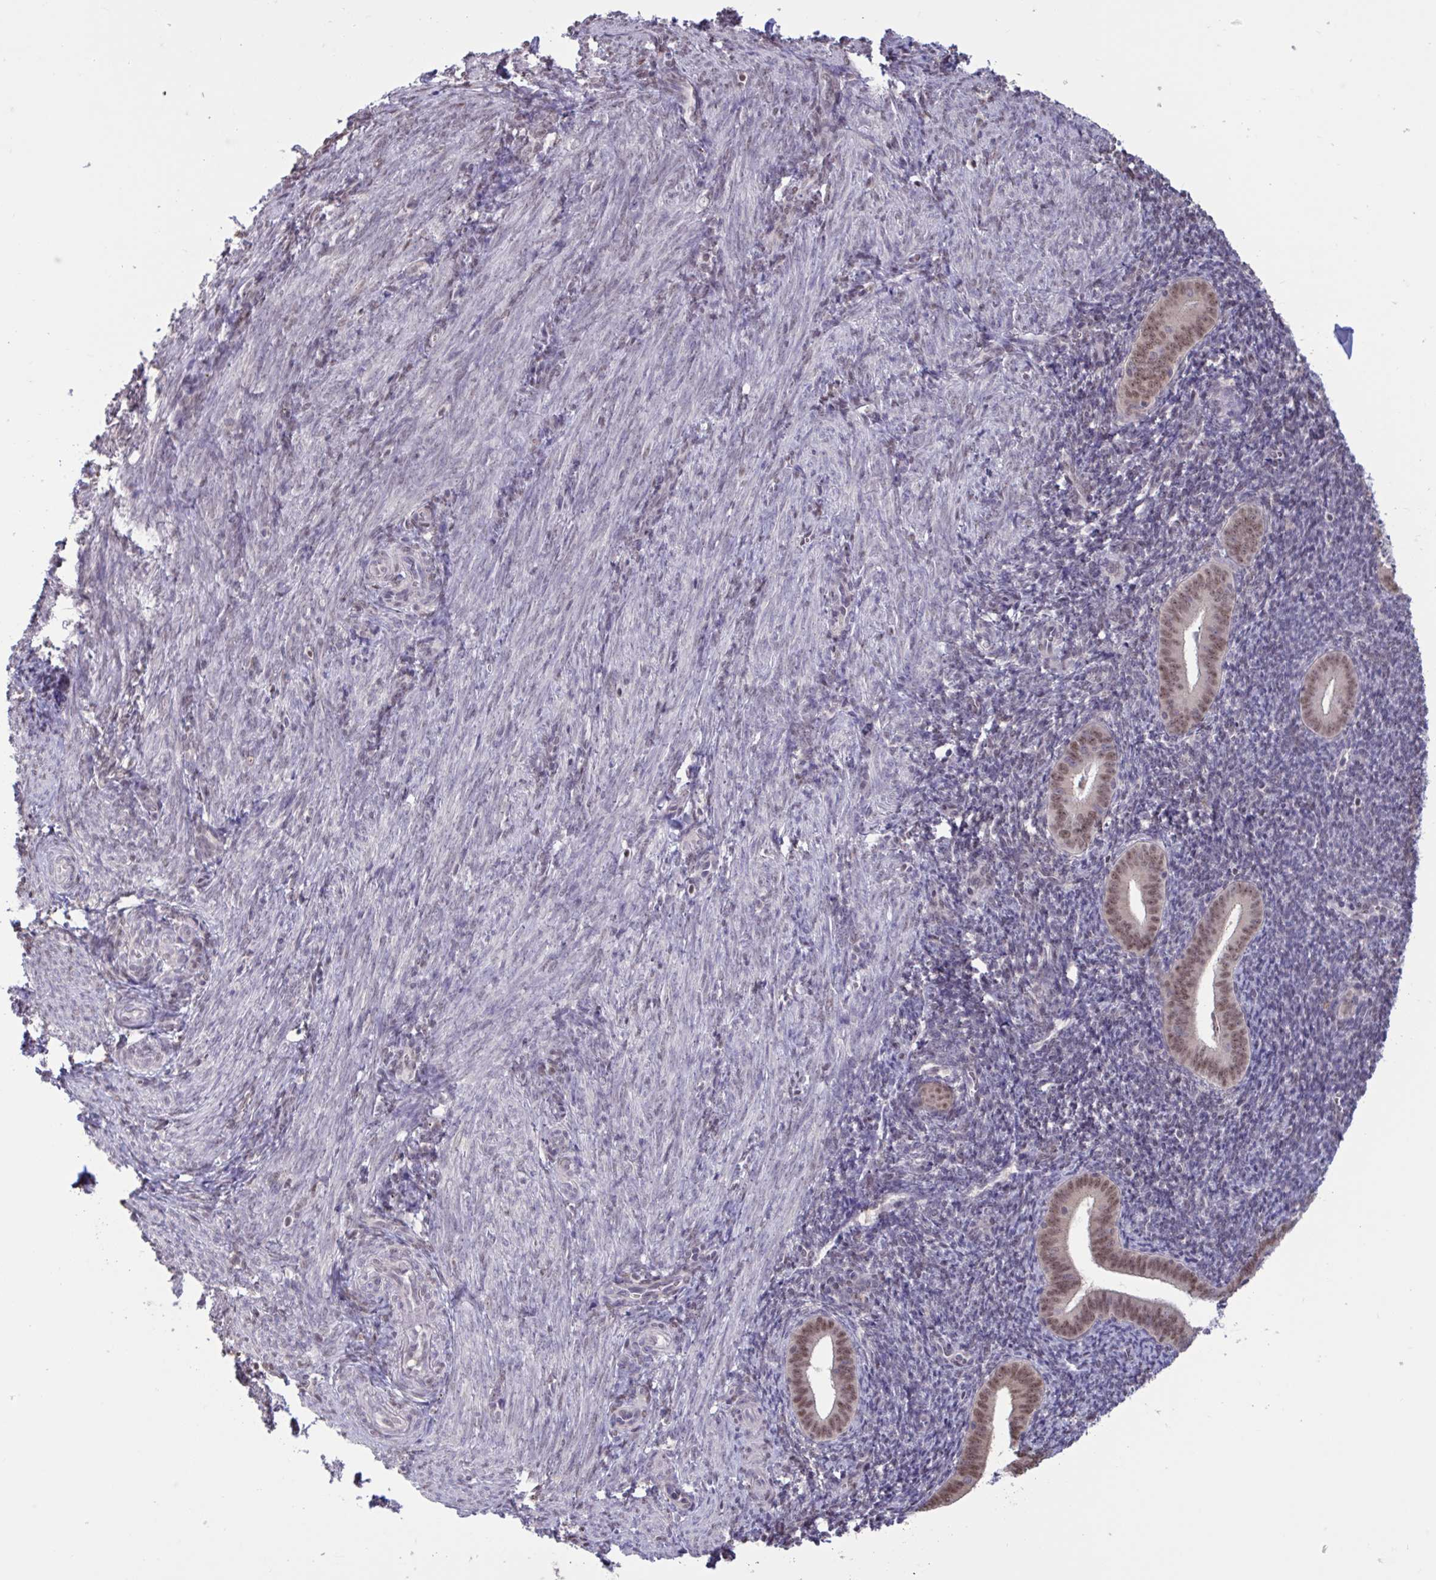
{"staining": {"intensity": "negative", "quantity": "none", "location": "none"}, "tissue": "endometrium", "cell_type": "Cells in endometrial stroma", "image_type": "normal", "snomed": [{"axis": "morphology", "description": "Normal tissue, NOS"}, {"axis": "topography", "description": "Endometrium"}], "caption": "An immunohistochemistry histopathology image of normal endometrium is shown. There is no staining in cells in endometrial stroma of endometrium.", "gene": "RBL1", "patient": {"sex": "female", "age": 25}}